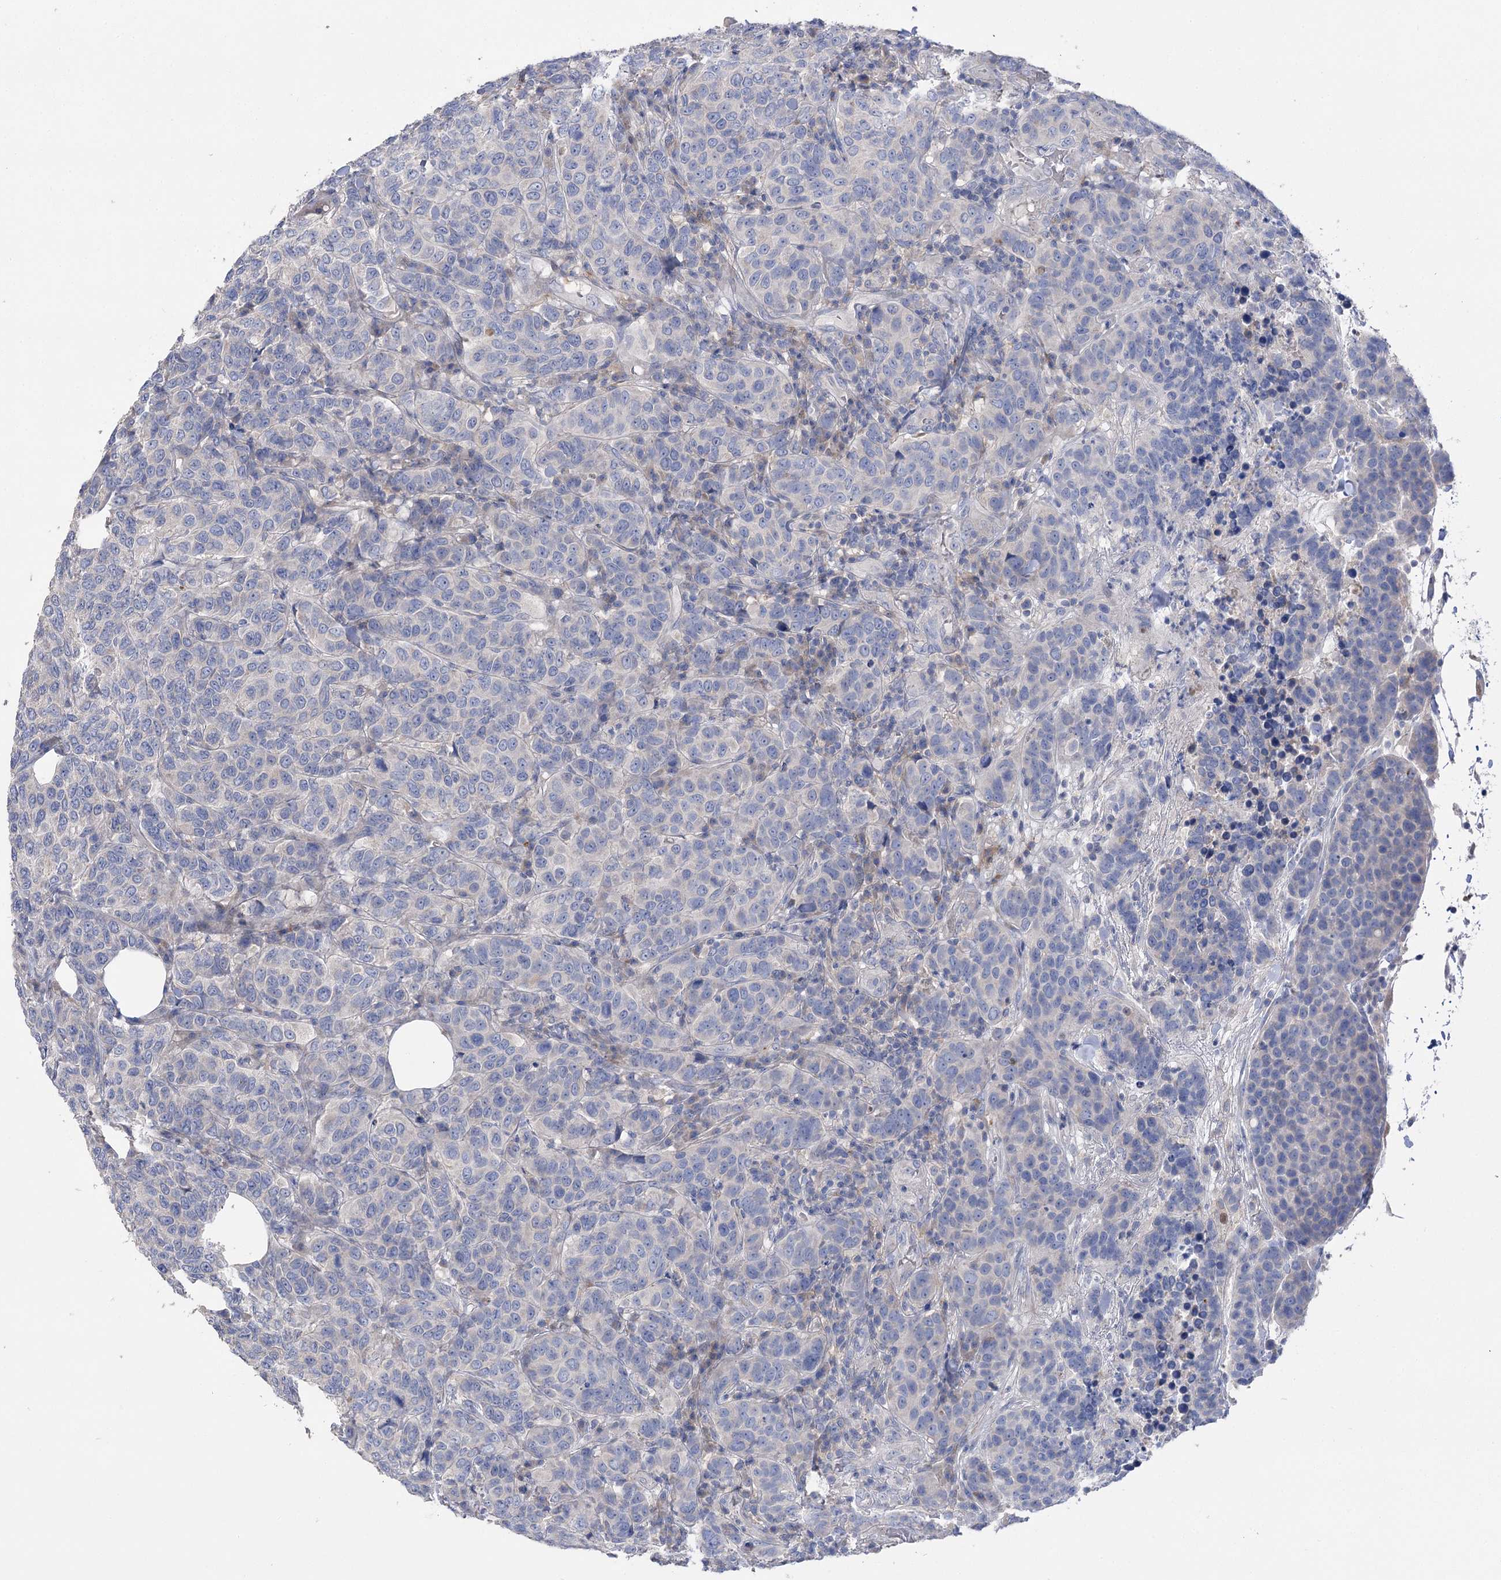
{"staining": {"intensity": "negative", "quantity": "none", "location": "none"}, "tissue": "breast cancer", "cell_type": "Tumor cells", "image_type": "cancer", "snomed": [{"axis": "morphology", "description": "Duct carcinoma"}, {"axis": "topography", "description": "Breast"}], "caption": "High magnification brightfield microscopy of breast intraductal carcinoma stained with DAB (brown) and counterstained with hematoxylin (blue): tumor cells show no significant positivity. (Stains: DAB (3,3'-diaminobenzidine) immunohistochemistry (IHC) with hematoxylin counter stain, Microscopy: brightfield microscopy at high magnification).", "gene": "NRAP", "patient": {"sex": "female", "age": 55}}